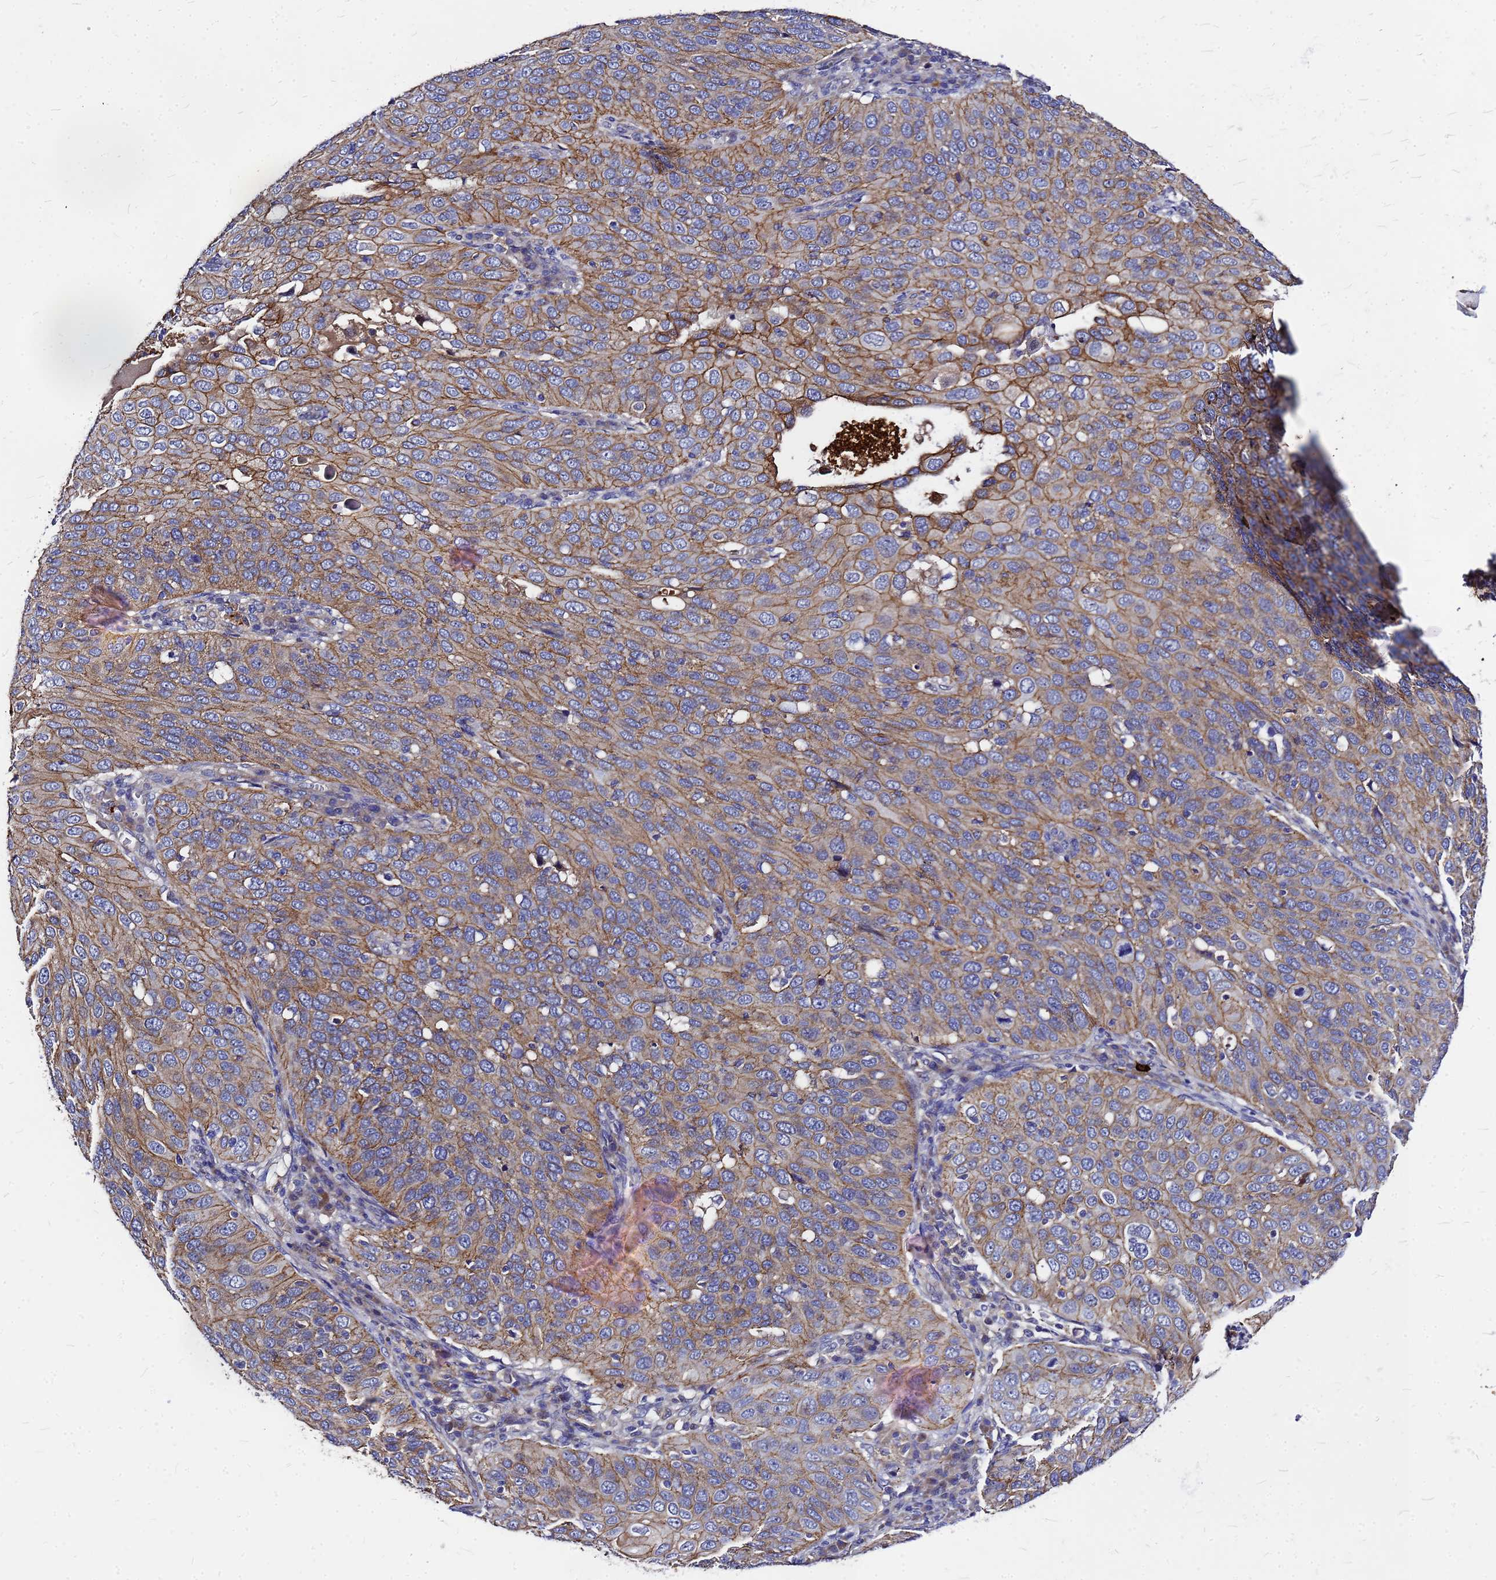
{"staining": {"intensity": "moderate", "quantity": ">75%", "location": "cytoplasmic/membranous"}, "tissue": "cervical cancer", "cell_type": "Tumor cells", "image_type": "cancer", "snomed": [{"axis": "morphology", "description": "Squamous cell carcinoma, NOS"}, {"axis": "topography", "description": "Cervix"}], "caption": "Cervical cancer stained with a protein marker displays moderate staining in tumor cells.", "gene": "FBXW5", "patient": {"sex": "female", "age": 36}}